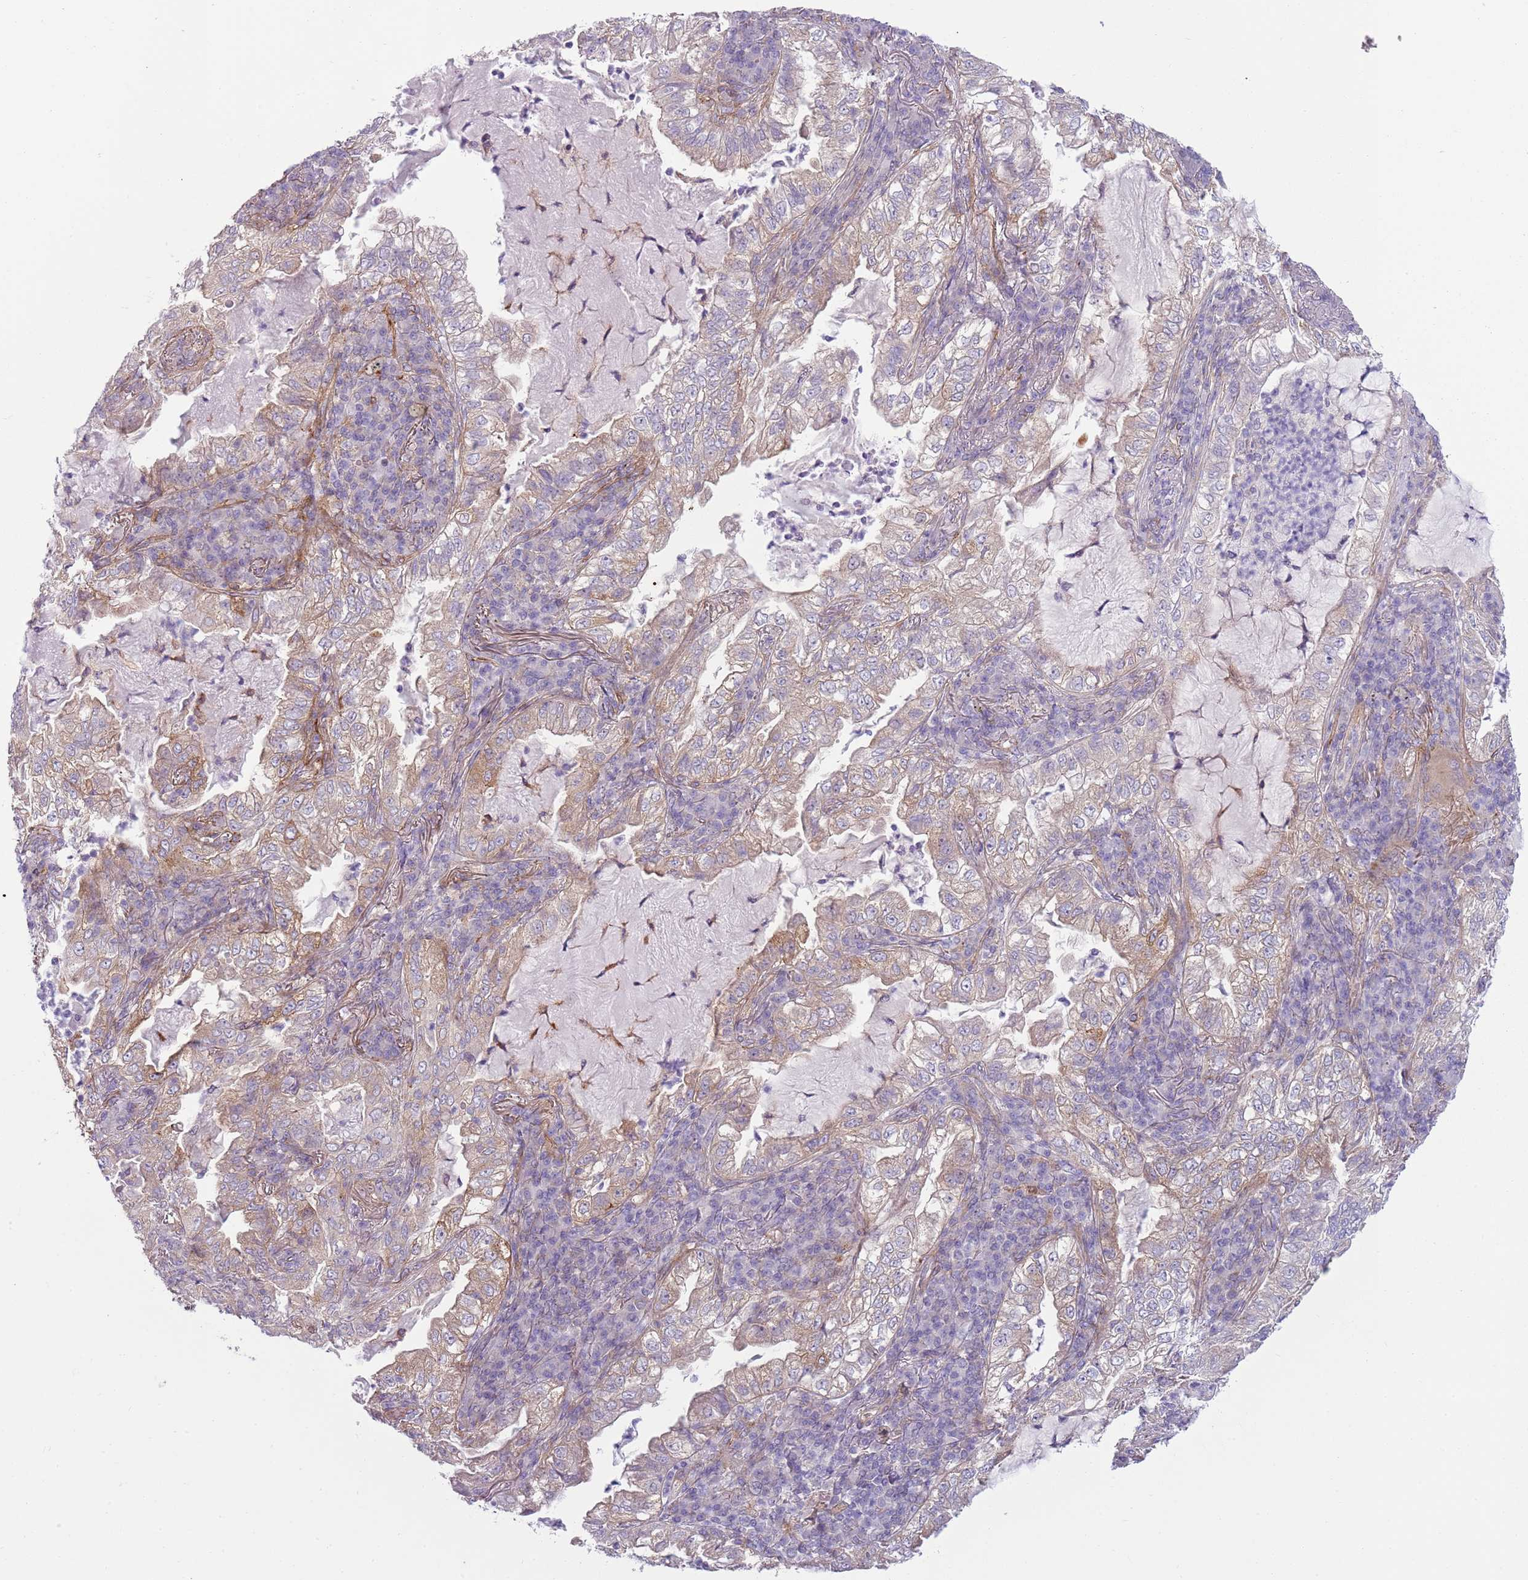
{"staining": {"intensity": "moderate", "quantity": "25%-75%", "location": "cytoplasmic/membranous"}, "tissue": "lung cancer", "cell_type": "Tumor cells", "image_type": "cancer", "snomed": [{"axis": "morphology", "description": "Adenocarcinoma, NOS"}, {"axis": "topography", "description": "Lung"}], "caption": "Human adenocarcinoma (lung) stained for a protein (brown) demonstrates moderate cytoplasmic/membranous positive staining in about 25%-75% of tumor cells.", "gene": "SNX1", "patient": {"sex": "female", "age": 73}}